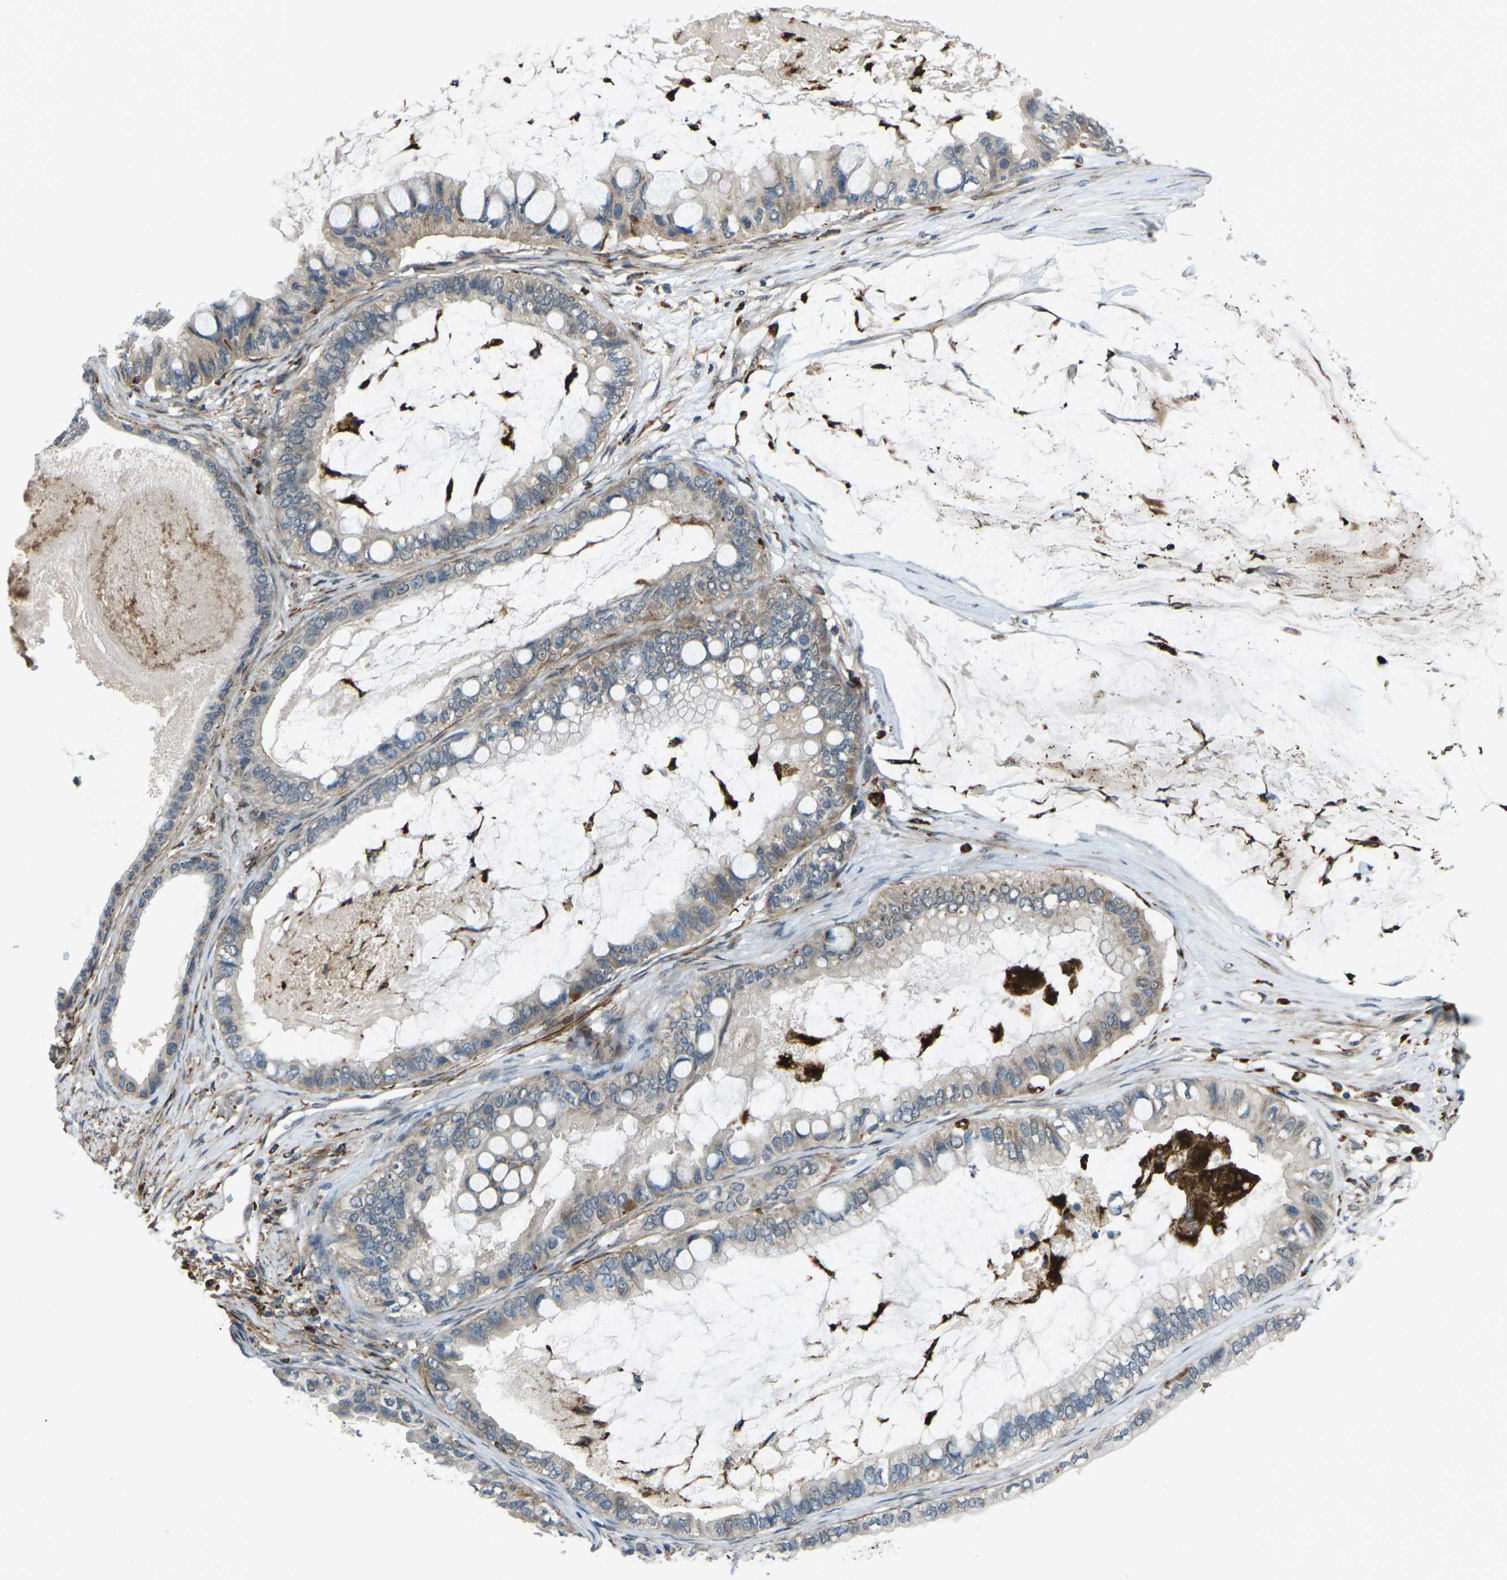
{"staining": {"intensity": "weak", "quantity": "25%-75%", "location": "cytoplasmic/membranous"}, "tissue": "ovarian cancer", "cell_type": "Tumor cells", "image_type": "cancer", "snomed": [{"axis": "morphology", "description": "Cystadenocarcinoma, mucinous, NOS"}, {"axis": "topography", "description": "Ovary"}], "caption": "Ovarian cancer (mucinous cystadenocarcinoma) stained for a protein (brown) reveals weak cytoplasmic/membranous positive positivity in approximately 25%-75% of tumor cells.", "gene": "SLC31A2", "patient": {"sex": "female", "age": 80}}